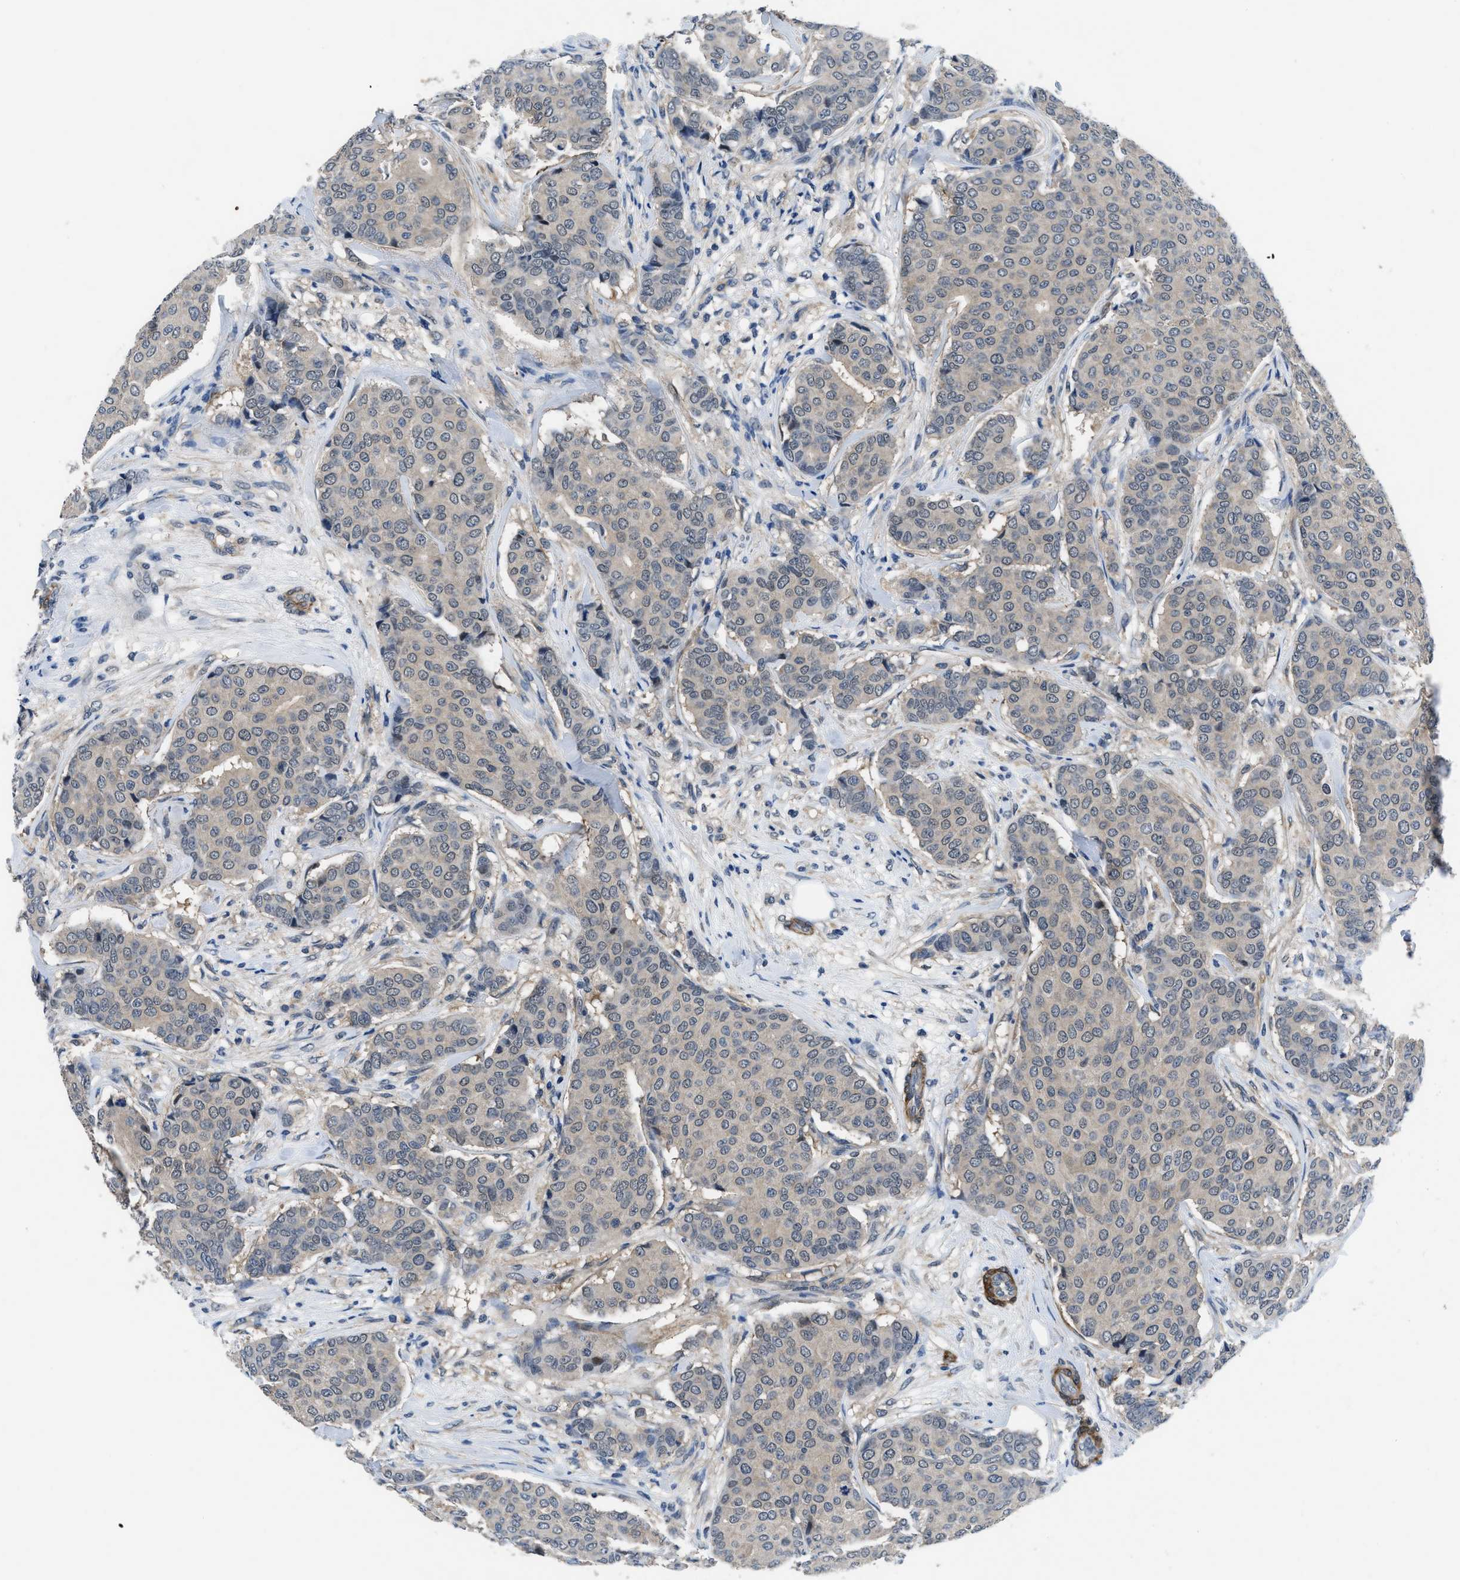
{"staining": {"intensity": "negative", "quantity": "none", "location": "none"}, "tissue": "breast cancer", "cell_type": "Tumor cells", "image_type": "cancer", "snomed": [{"axis": "morphology", "description": "Duct carcinoma"}, {"axis": "topography", "description": "Breast"}], "caption": "Immunohistochemistry (IHC) image of neoplastic tissue: breast cancer (intraductal carcinoma) stained with DAB (3,3'-diaminobenzidine) reveals no significant protein staining in tumor cells.", "gene": "LANCL2", "patient": {"sex": "female", "age": 75}}